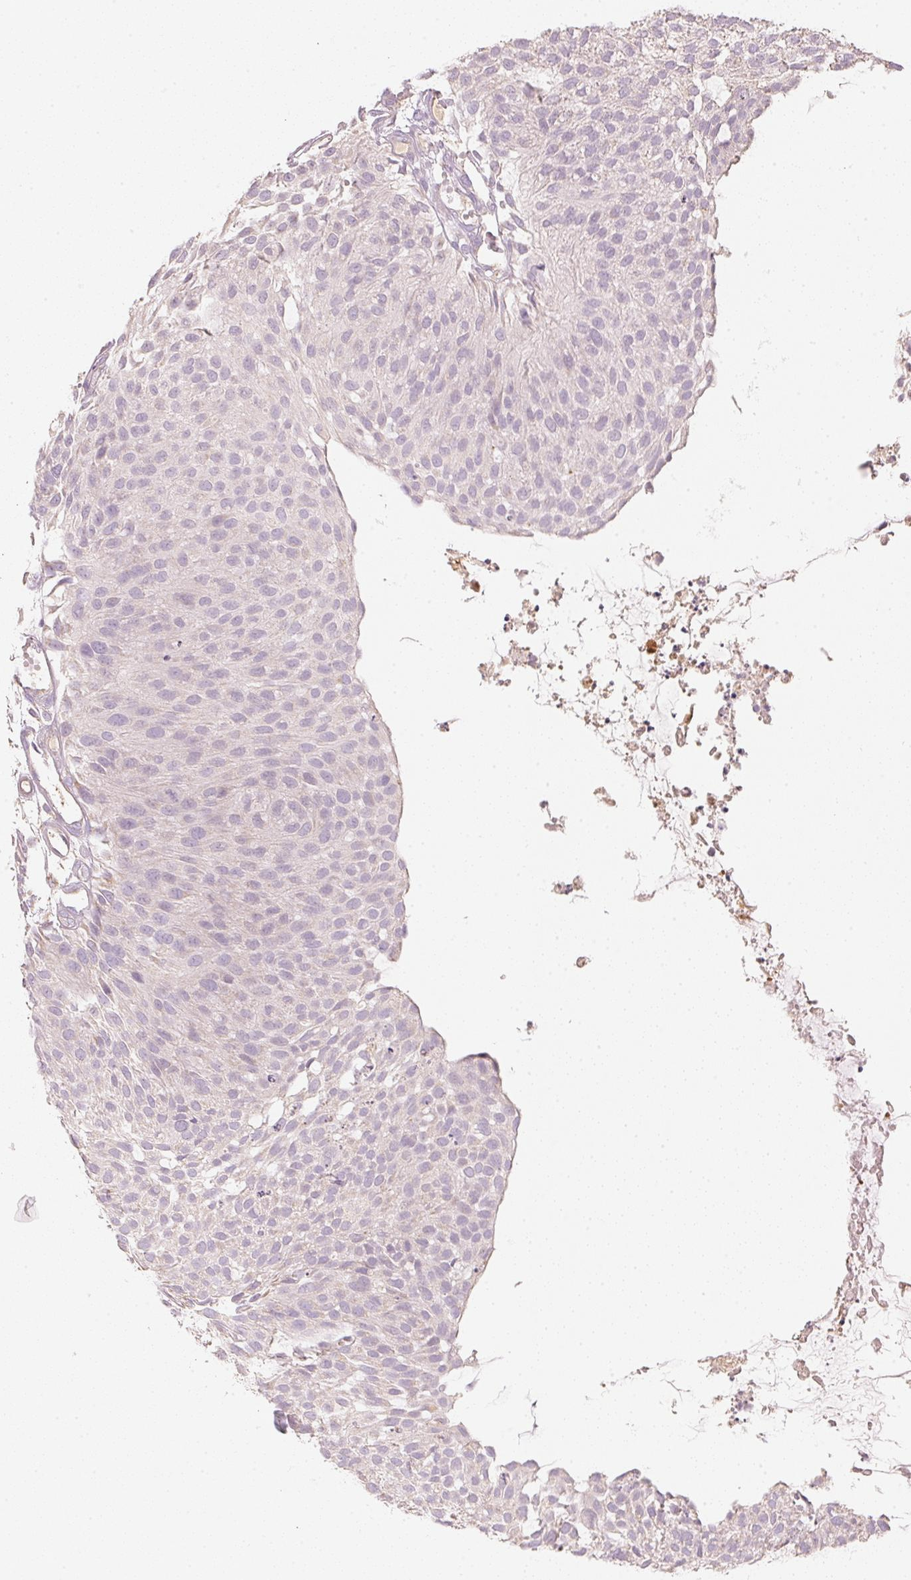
{"staining": {"intensity": "negative", "quantity": "none", "location": "none"}, "tissue": "urothelial cancer", "cell_type": "Tumor cells", "image_type": "cancer", "snomed": [{"axis": "morphology", "description": "Urothelial carcinoma, NOS"}, {"axis": "topography", "description": "Urinary bladder"}], "caption": "Micrograph shows no significant protein staining in tumor cells of transitional cell carcinoma.", "gene": "RMDN2", "patient": {"sex": "male", "age": 84}}